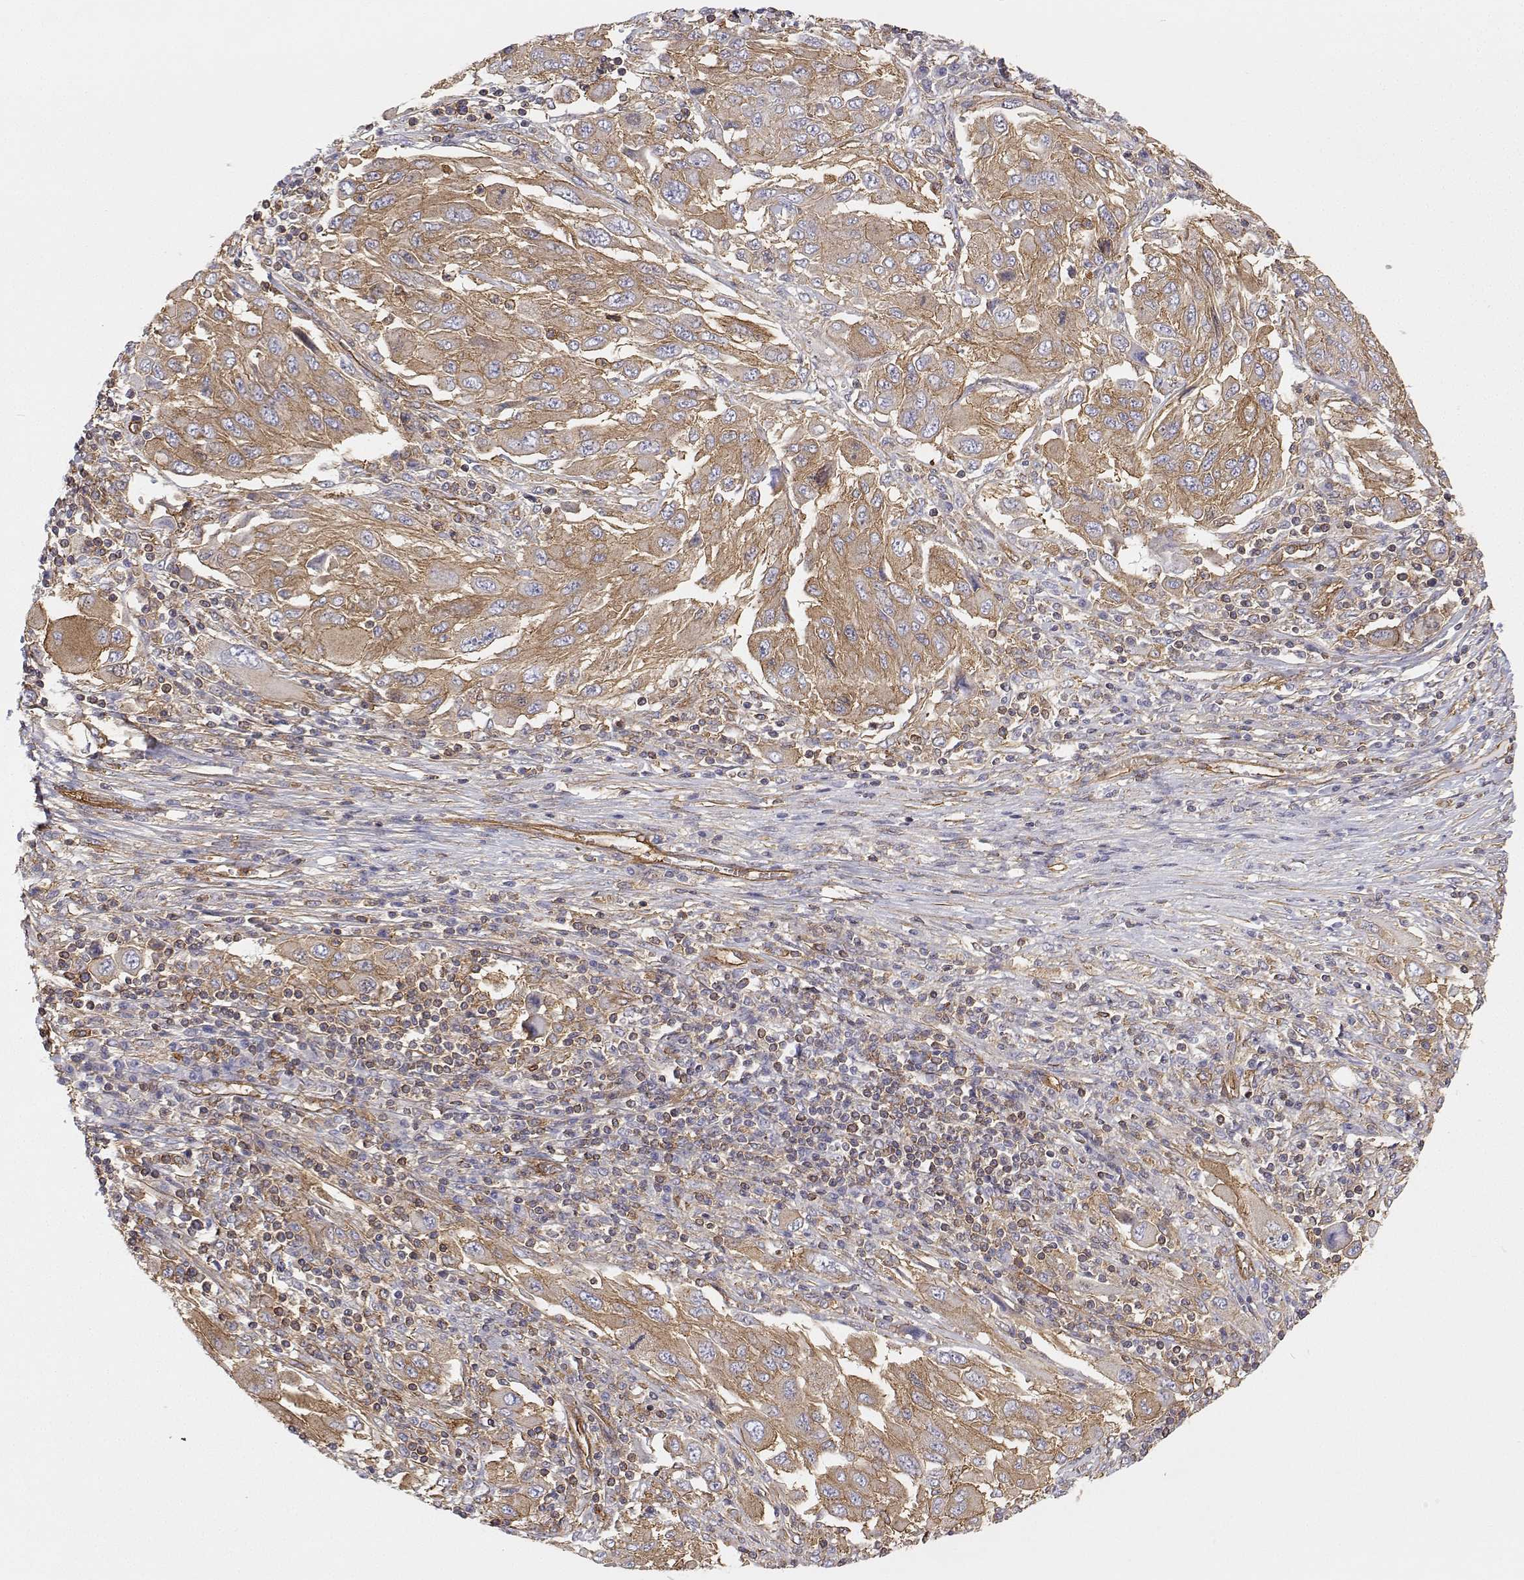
{"staining": {"intensity": "moderate", "quantity": ">75%", "location": "cytoplasmic/membranous"}, "tissue": "melanoma", "cell_type": "Tumor cells", "image_type": "cancer", "snomed": [{"axis": "morphology", "description": "Malignant melanoma, NOS"}, {"axis": "topography", "description": "Skin"}], "caption": "Tumor cells reveal medium levels of moderate cytoplasmic/membranous expression in about >75% of cells in melanoma. The staining is performed using DAB (3,3'-diaminobenzidine) brown chromogen to label protein expression. The nuclei are counter-stained blue using hematoxylin.", "gene": "MYH9", "patient": {"sex": "female", "age": 91}}